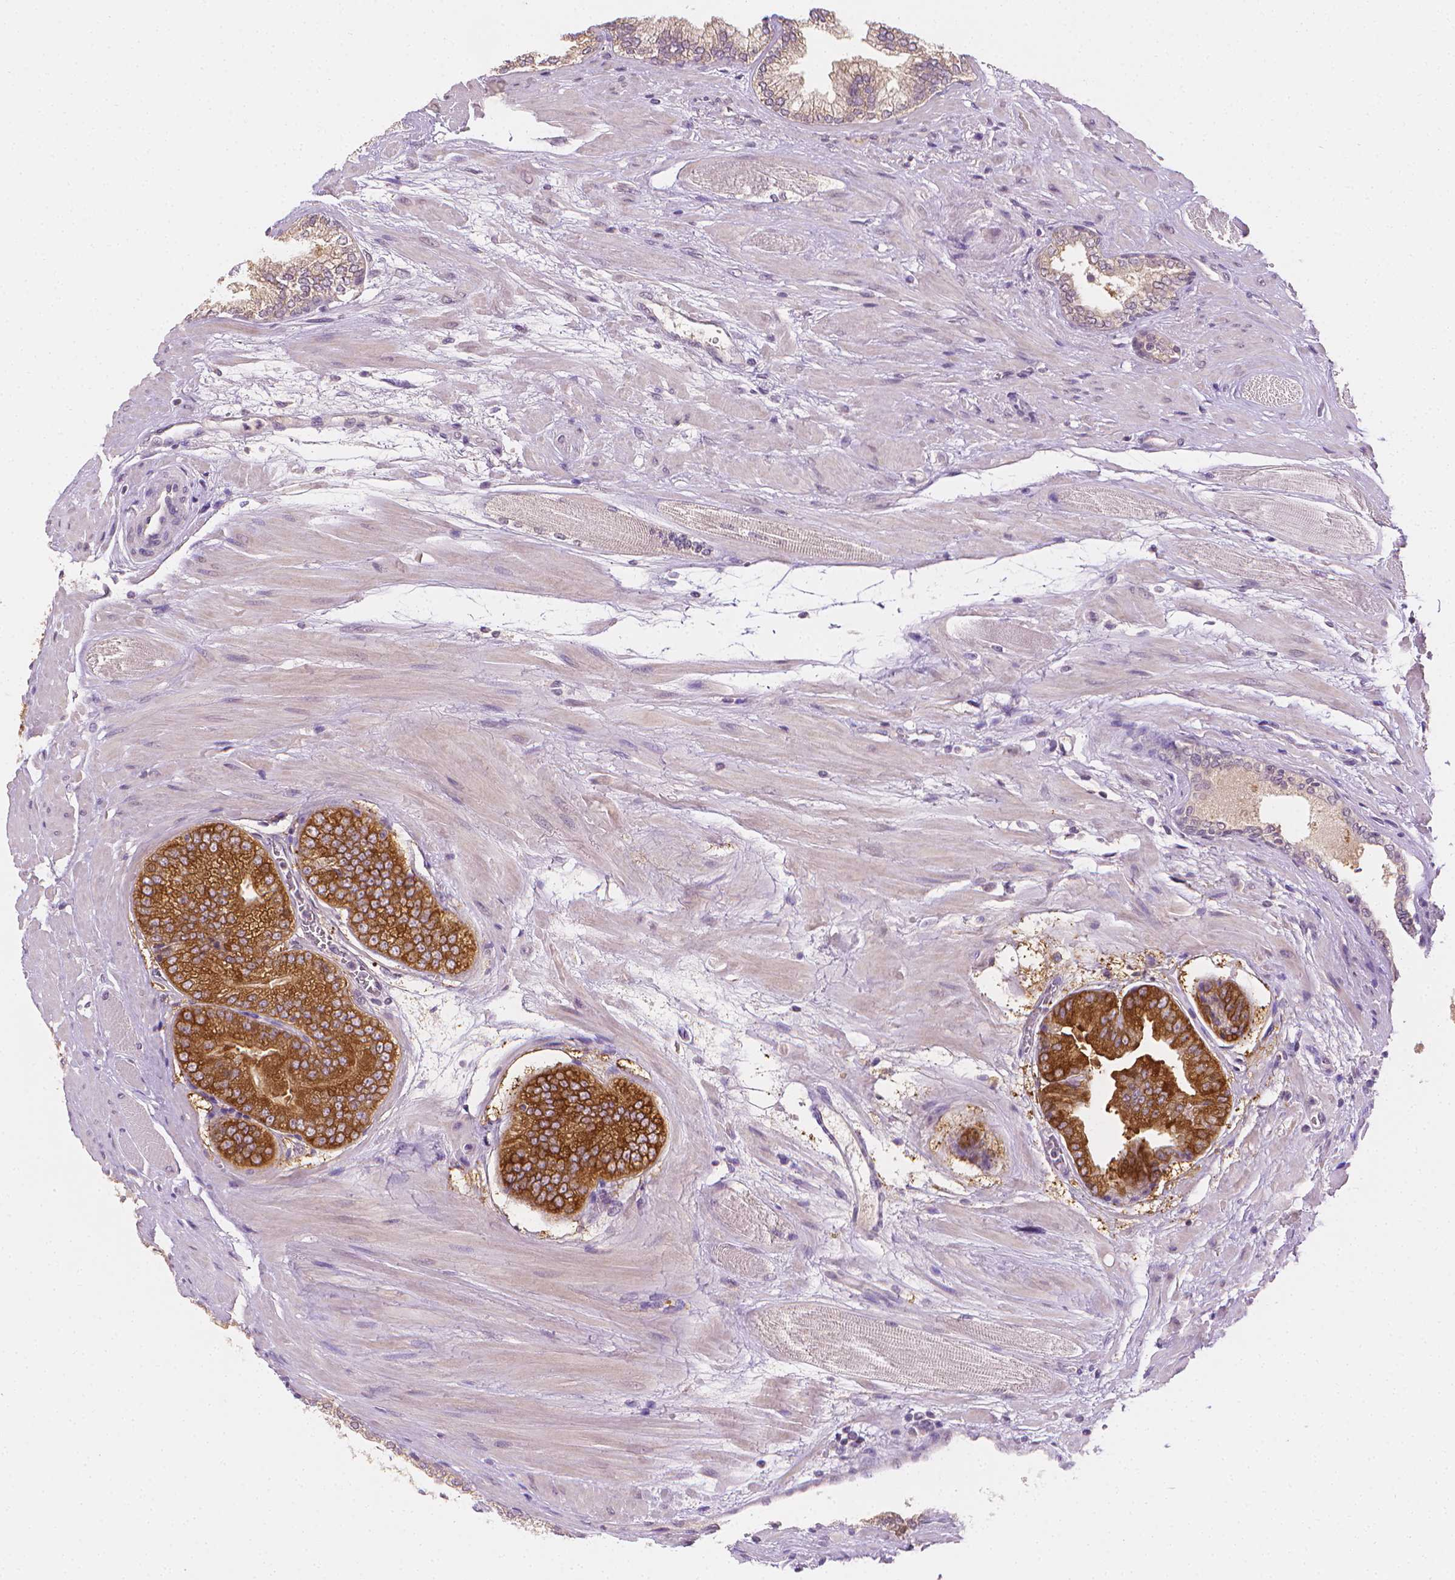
{"staining": {"intensity": "strong", "quantity": "25%-75%", "location": "cytoplasmic/membranous"}, "tissue": "prostate cancer", "cell_type": "Tumor cells", "image_type": "cancer", "snomed": [{"axis": "morphology", "description": "Adenocarcinoma, High grade"}, {"axis": "topography", "description": "Prostate"}], "caption": "A brown stain labels strong cytoplasmic/membranous staining of a protein in prostate cancer (high-grade adenocarcinoma) tumor cells.", "gene": "FASN", "patient": {"sex": "male", "age": 64}}